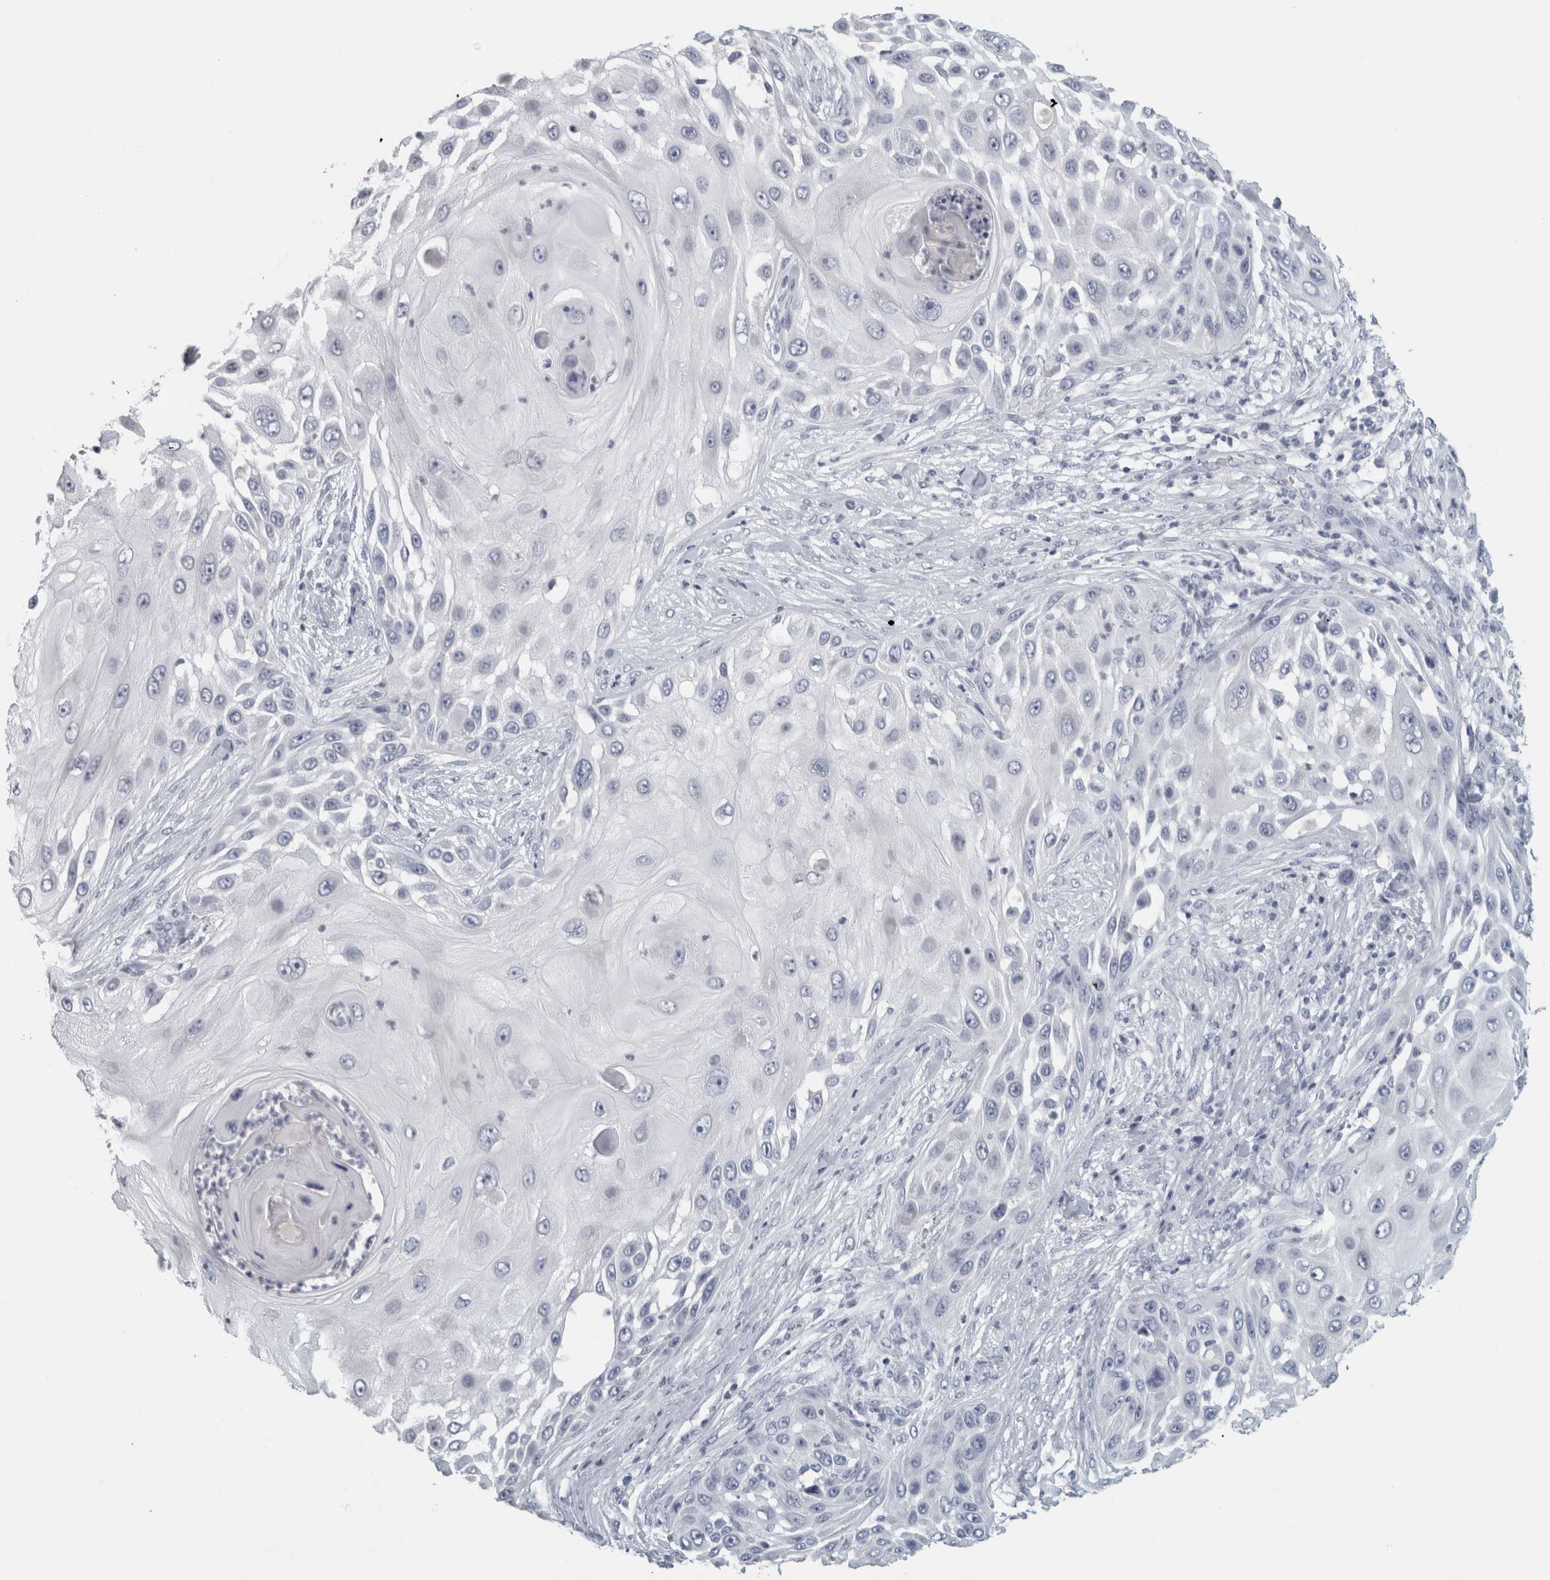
{"staining": {"intensity": "negative", "quantity": "none", "location": "none"}, "tissue": "skin cancer", "cell_type": "Tumor cells", "image_type": "cancer", "snomed": [{"axis": "morphology", "description": "Squamous cell carcinoma, NOS"}, {"axis": "topography", "description": "Skin"}], "caption": "Histopathology image shows no protein expression in tumor cells of skin cancer tissue.", "gene": "SLC28A3", "patient": {"sex": "female", "age": 44}}